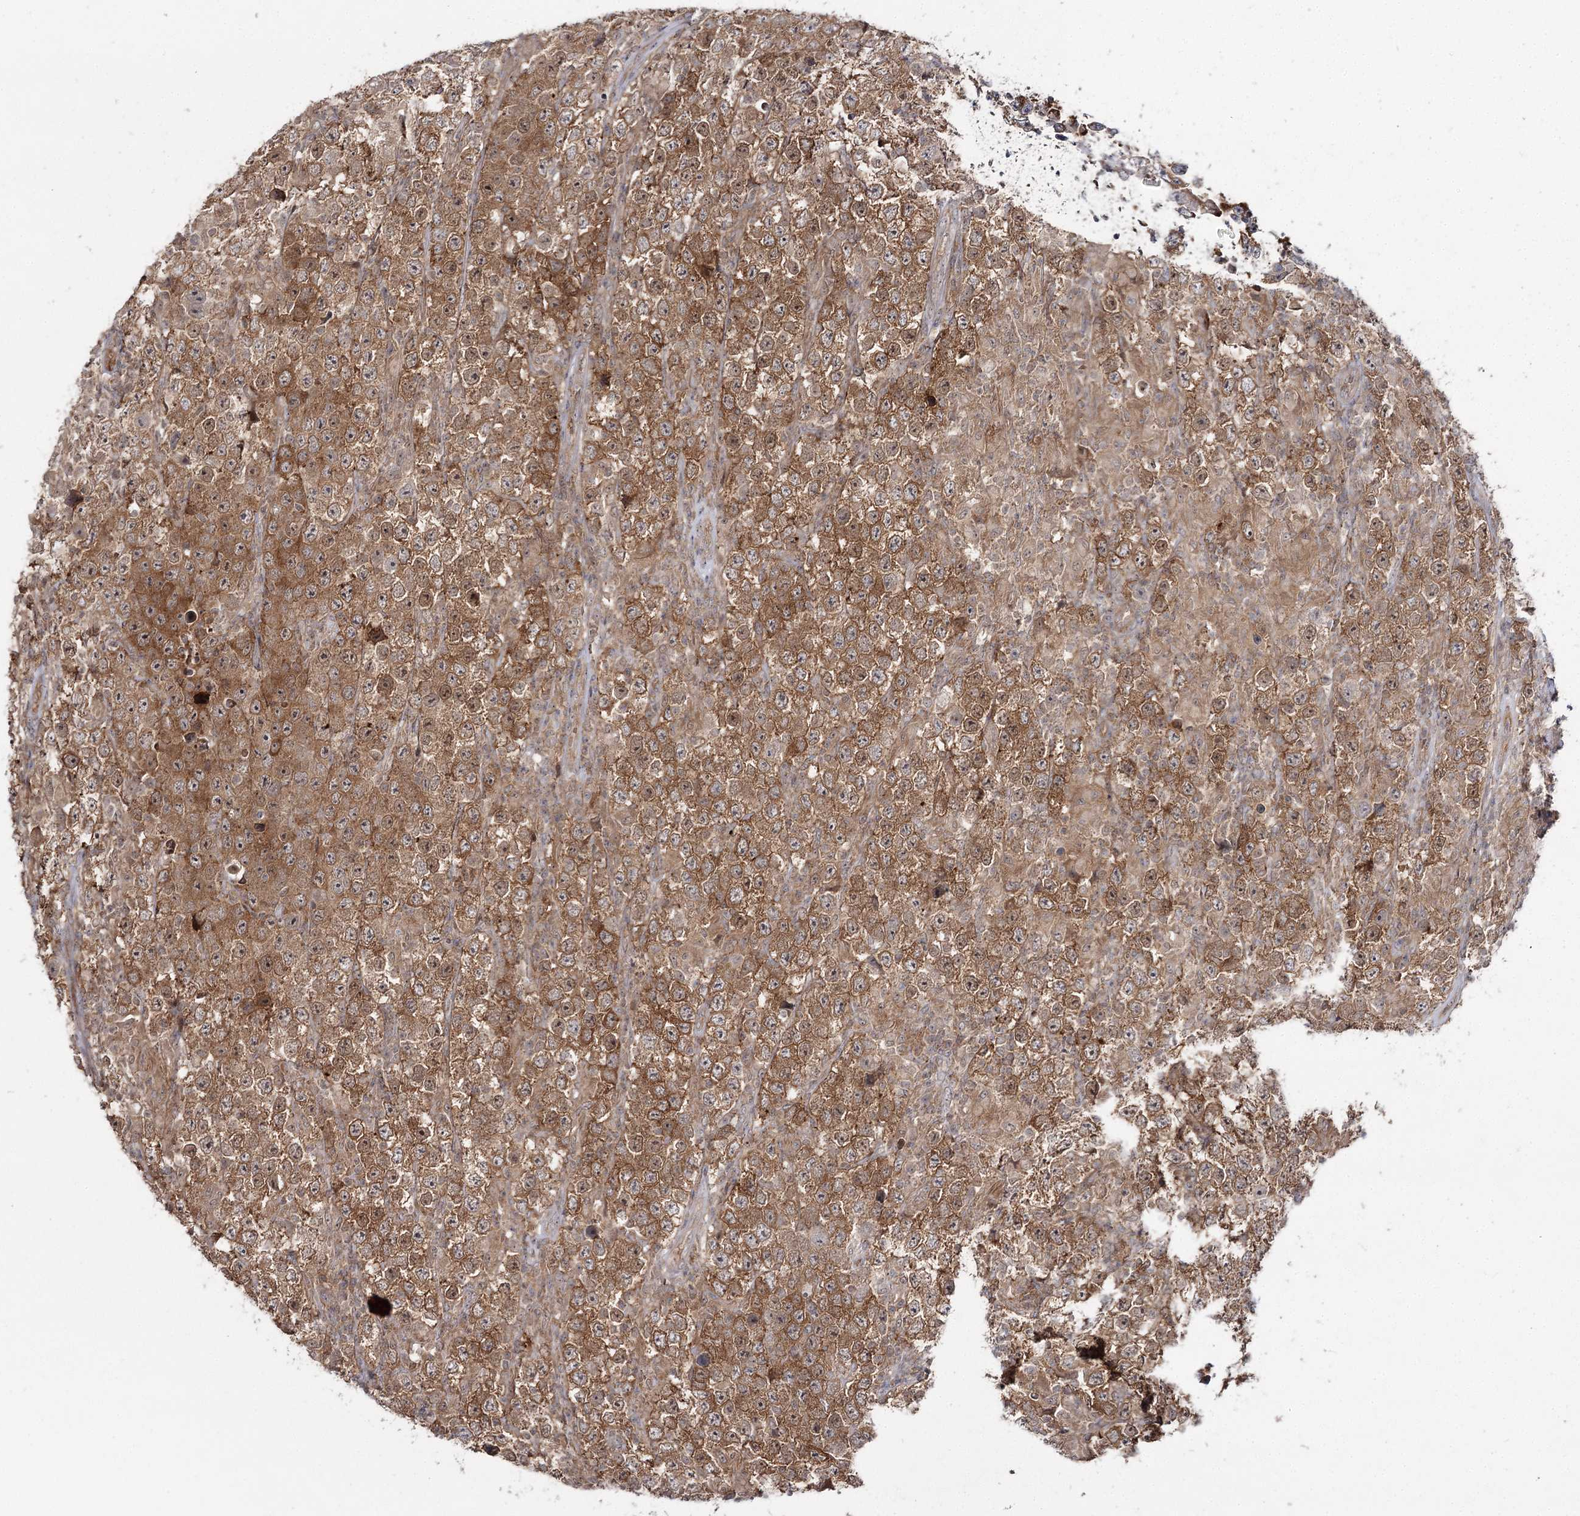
{"staining": {"intensity": "moderate", "quantity": ">75%", "location": "cytoplasmic/membranous"}, "tissue": "testis cancer", "cell_type": "Tumor cells", "image_type": "cancer", "snomed": [{"axis": "morphology", "description": "Normal tissue, NOS"}, {"axis": "morphology", "description": "Urothelial carcinoma, High grade"}, {"axis": "morphology", "description": "Seminoma, NOS"}, {"axis": "morphology", "description": "Carcinoma, Embryonal, NOS"}, {"axis": "topography", "description": "Urinary bladder"}, {"axis": "topography", "description": "Testis"}], "caption": "About >75% of tumor cells in testis seminoma show moderate cytoplasmic/membranous protein positivity as visualized by brown immunohistochemical staining.", "gene": "WDR44", "patient": {"sex": "male", "age": 41}}